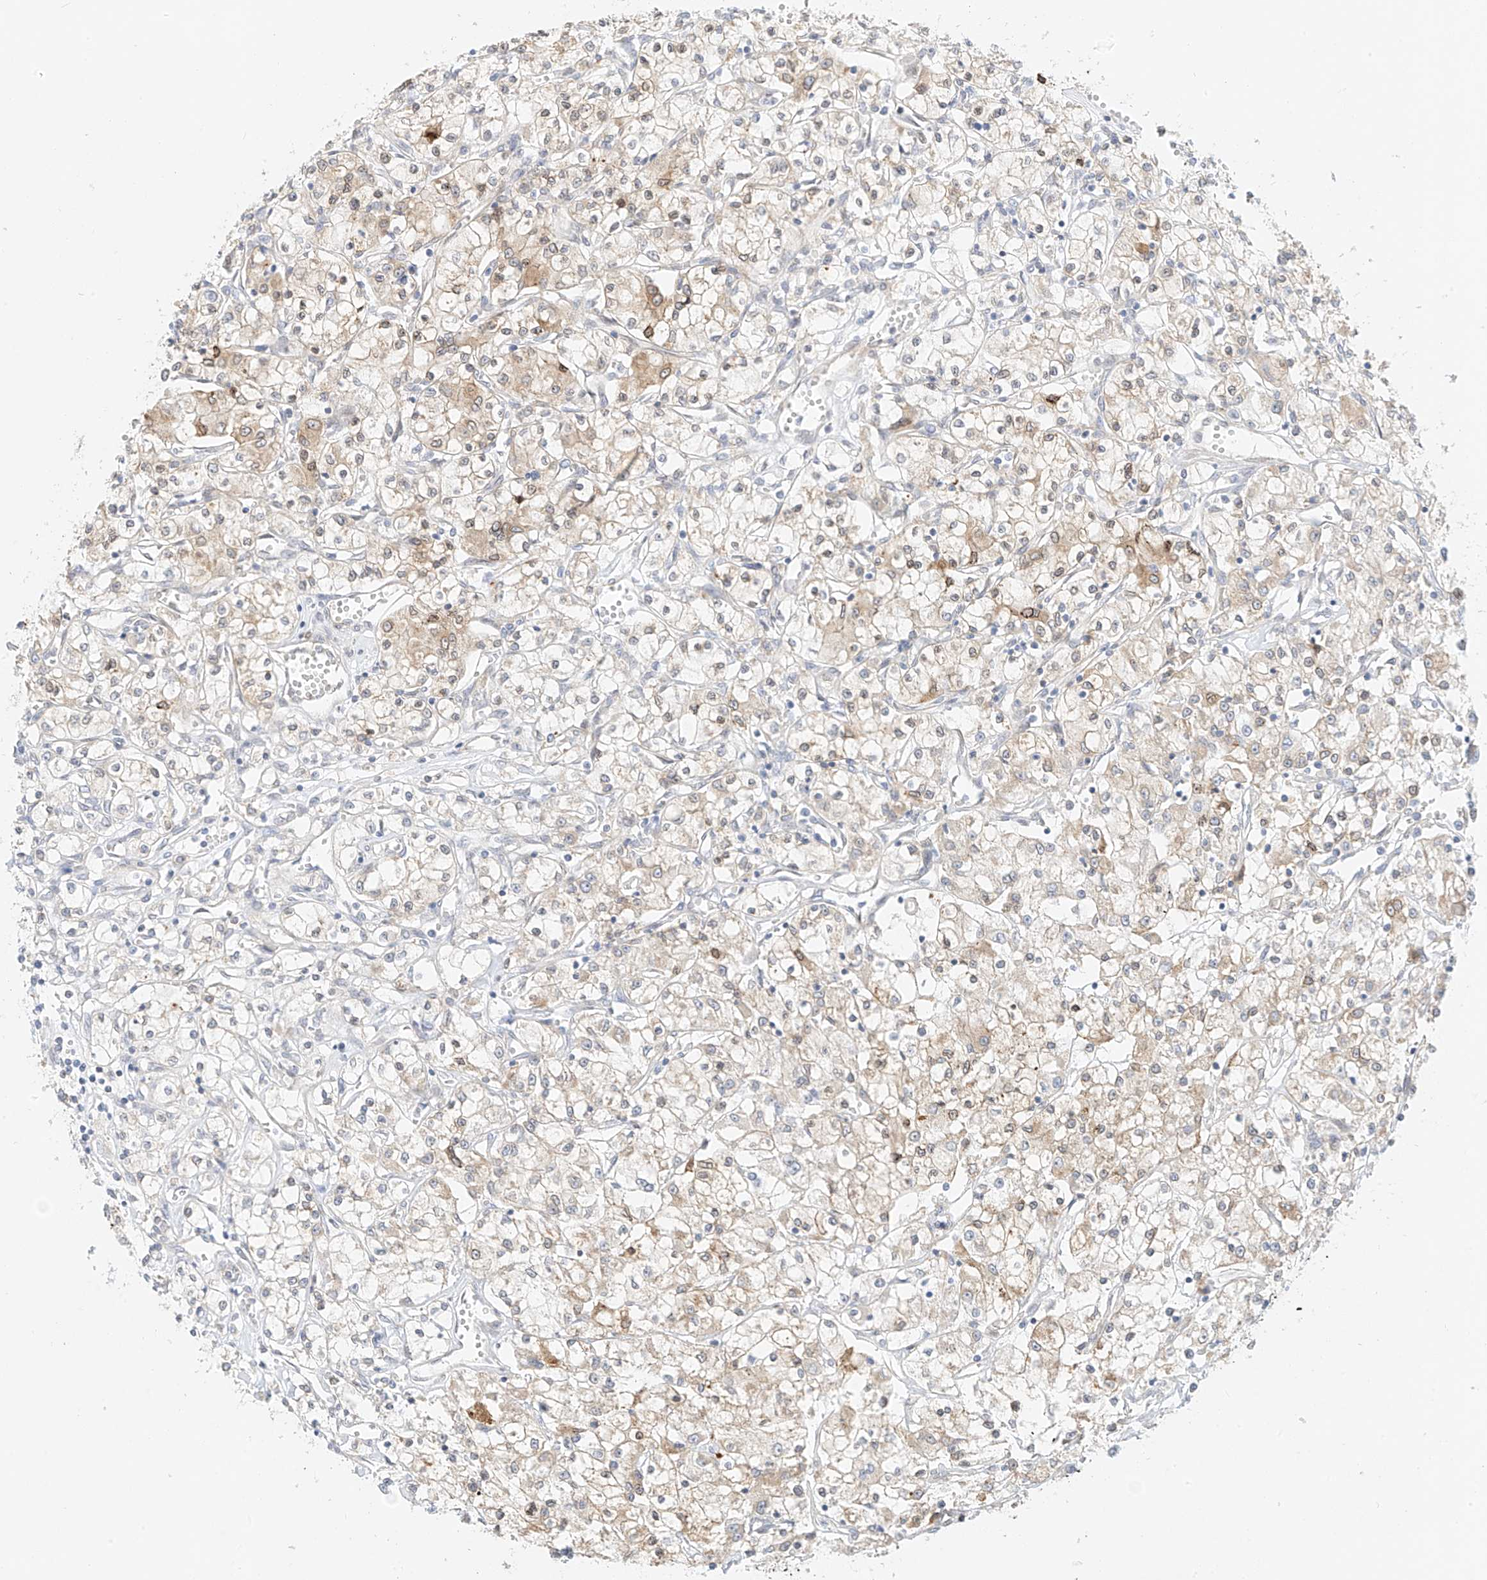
{"staining": {"intensity": "weak", "quantity": "<25%", "location": "cytoplasmic/membranous"}, "tissue": "renal cancer", "cell_type": "Tumor cells", "image_type": "cancer", "snomed": [{"axis": "morphology", "description": "Adenocarcinoma, NOS"}, {"axis": "topography", "description": "Kidney"}], "caption": "This is a histopathology image of immunohistochemistry (IHC) staining of adenocarcinoma (renal), which shows no positivity in tumor cells. (DAB immunohistochemistry (IHC) visualized using brightfield microscopy, high magnification).", "gene": "PCYOX1", "patient": {"sex": "female", "age": 59}}